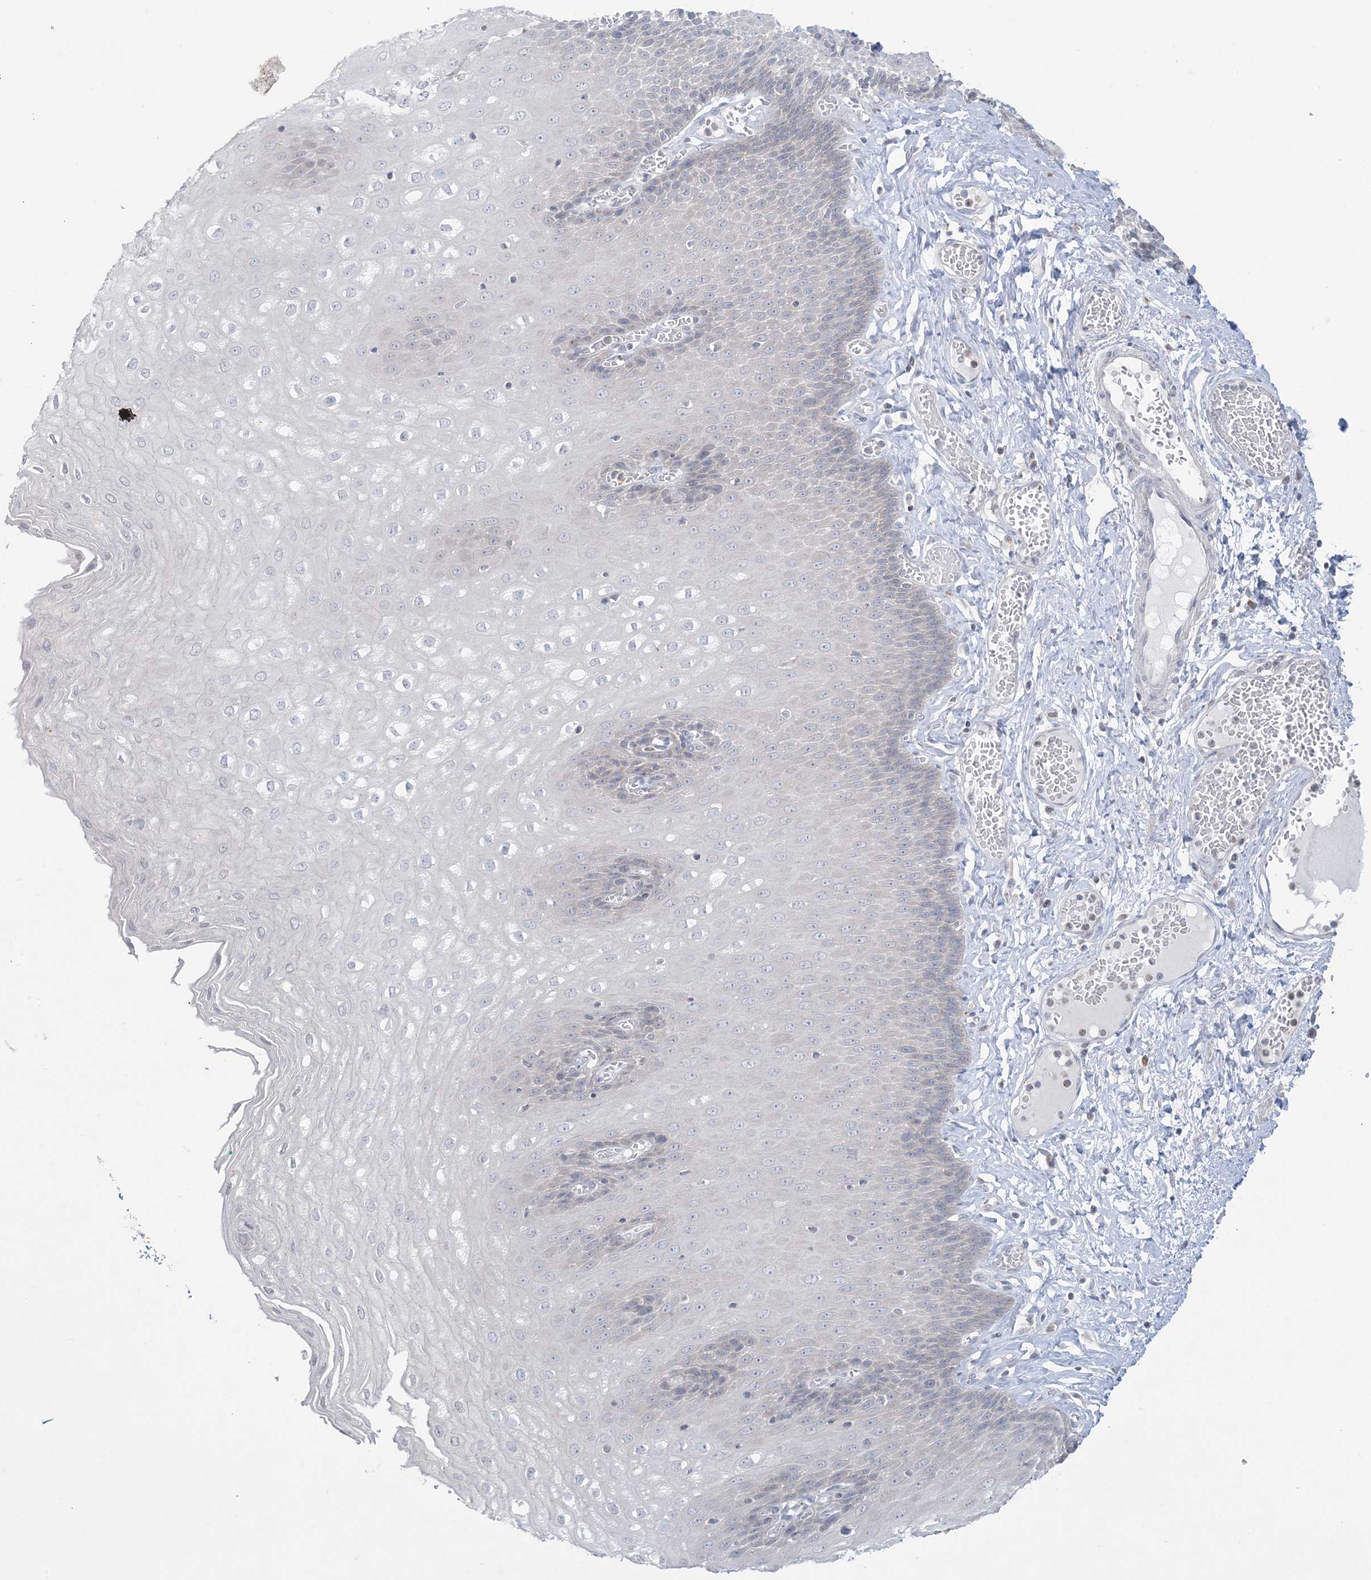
{"staining": {"intensity": "negative", "quantity": "none", "location": "none"}, "tissue": "esophagus", "cell_type": "Squamous epithelial cells", "image_type": "normal", "snomed": [{"axis": "morphology", "description": "Normal tissue, NOS"}, {"axis": "topography", "description": "Esophagus"}], "caption": "Immunohistochemistry (IHC) of normal human esophagus reveals no positivity in squamous epithelial cells. (DAB (3,3'-diaminobenzidine) immunohistochemistry, high magnification).", "gene": "KIF3A", "patient": {"sex": "male", "age": 60}}